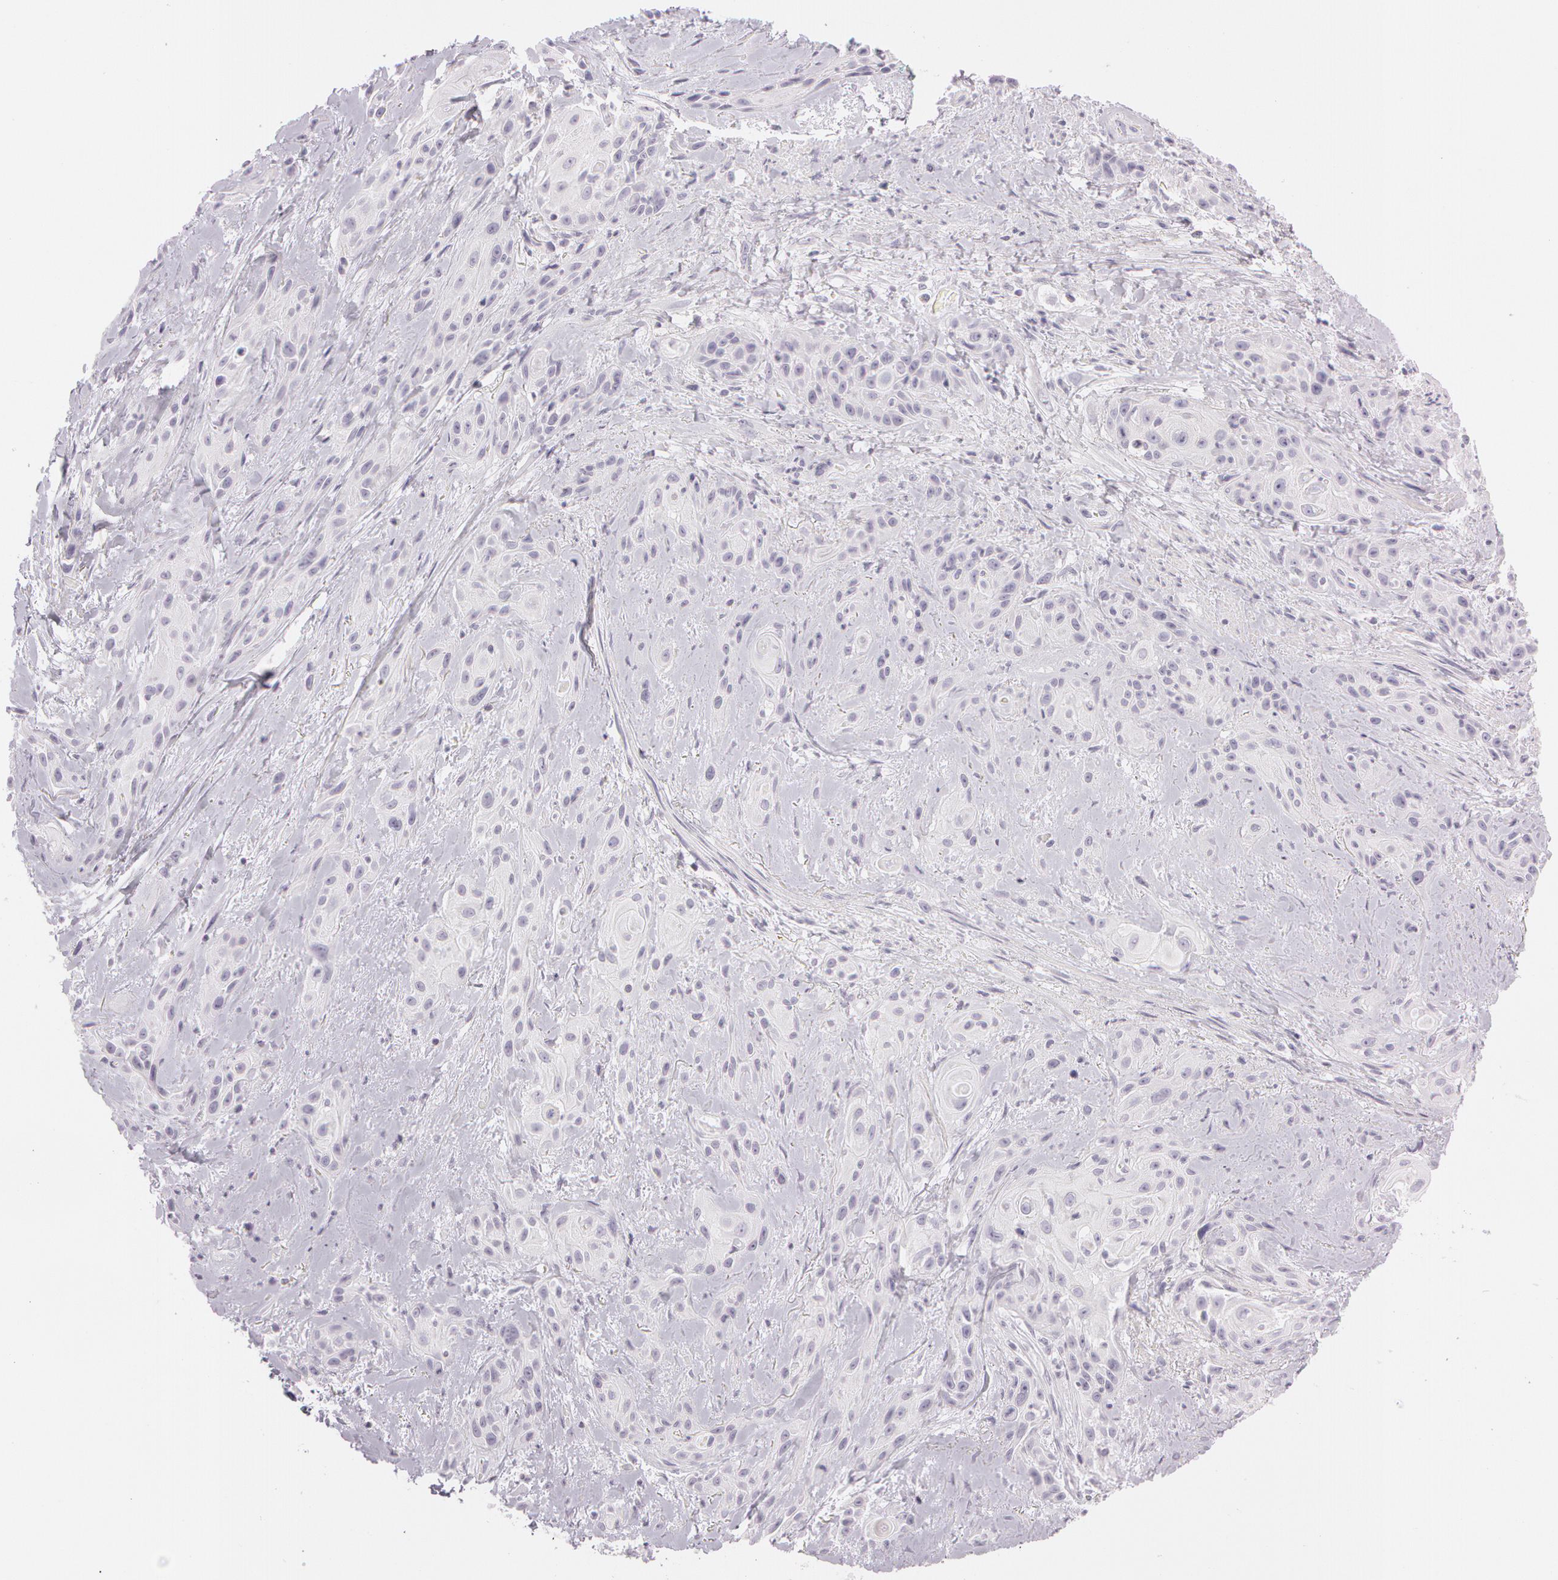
{"staining": {"intensity": "negative", "quantity": "none", "location": "none"}, "tissue": "skin cancer", "cell_type": "Tumor cells", "image_type": "cancer", "snomed": [{"axis": "morphology", "description": "Squamous cell carcinoma, NOS"}, {"axis": "topography", "description": "Skin"}, {"axis": "topography", "description": "Anal"}], "caption": "IHC micrograph of neoplastic tissue: human skin cancer (squamous cell carcinoma) stained with DAB displays no significant protein positivity in tumor cells.", "gene": "OTC", "patient": {"sex": "male", "age": 64}}